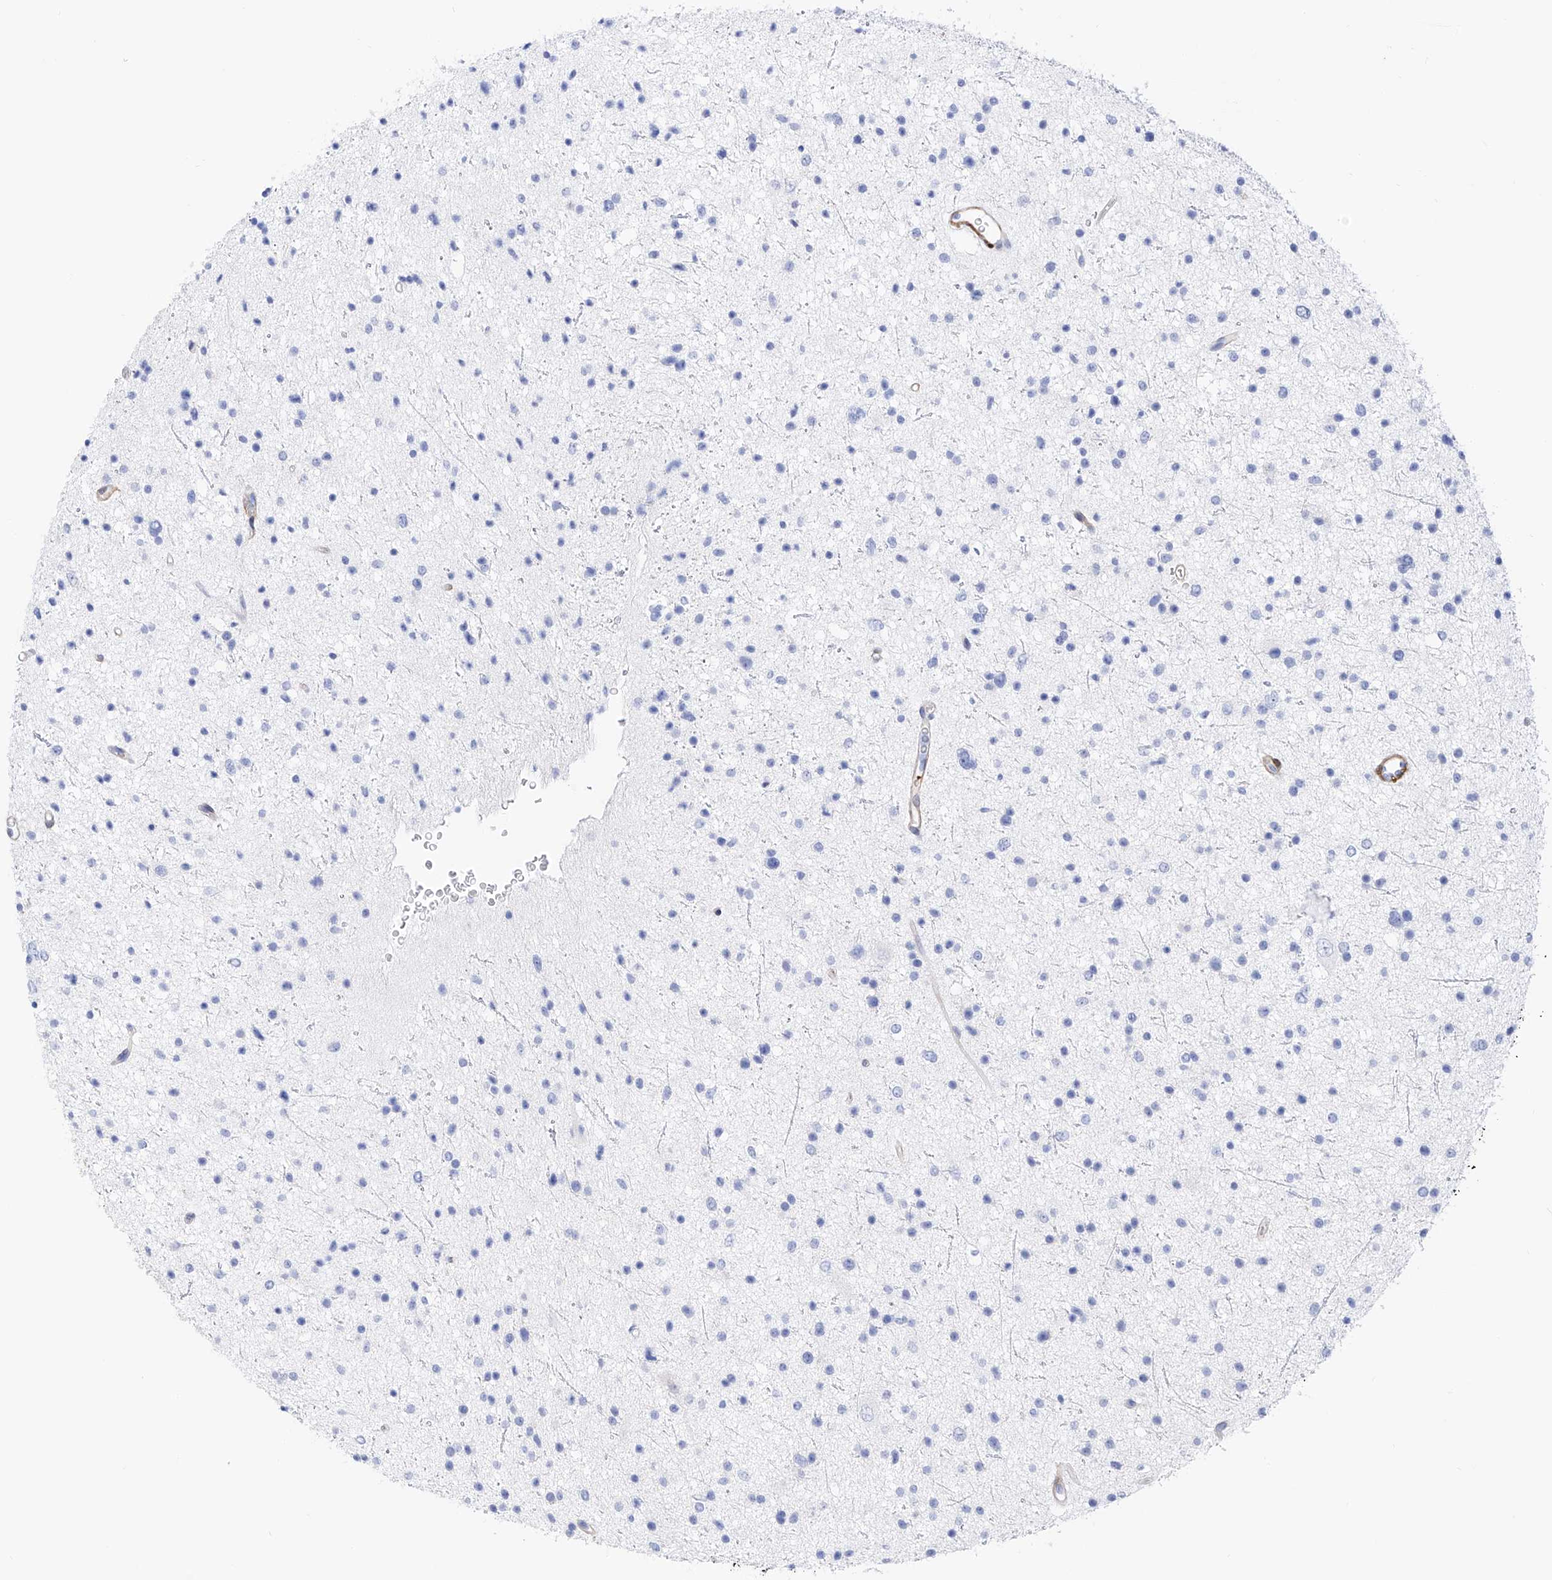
{"staining": {"intensity": "negative", "quantity": "none", "location": "none"}, "tissue": "glioma", "cell_type": "Tumor cells", "image_type": "cancer", "snomed": [{"axis": "morphology", "description": "Glioma, malignant, Low grade"}, {"axis": "topography", "description": "Brain"}], "caption": "A micrograph of low-grade glioma (malignant) stained for a protein shows no brown staining in tumor cells.", "gene": "TRPC7", "patient": {"sex": "female", "age": 37}}